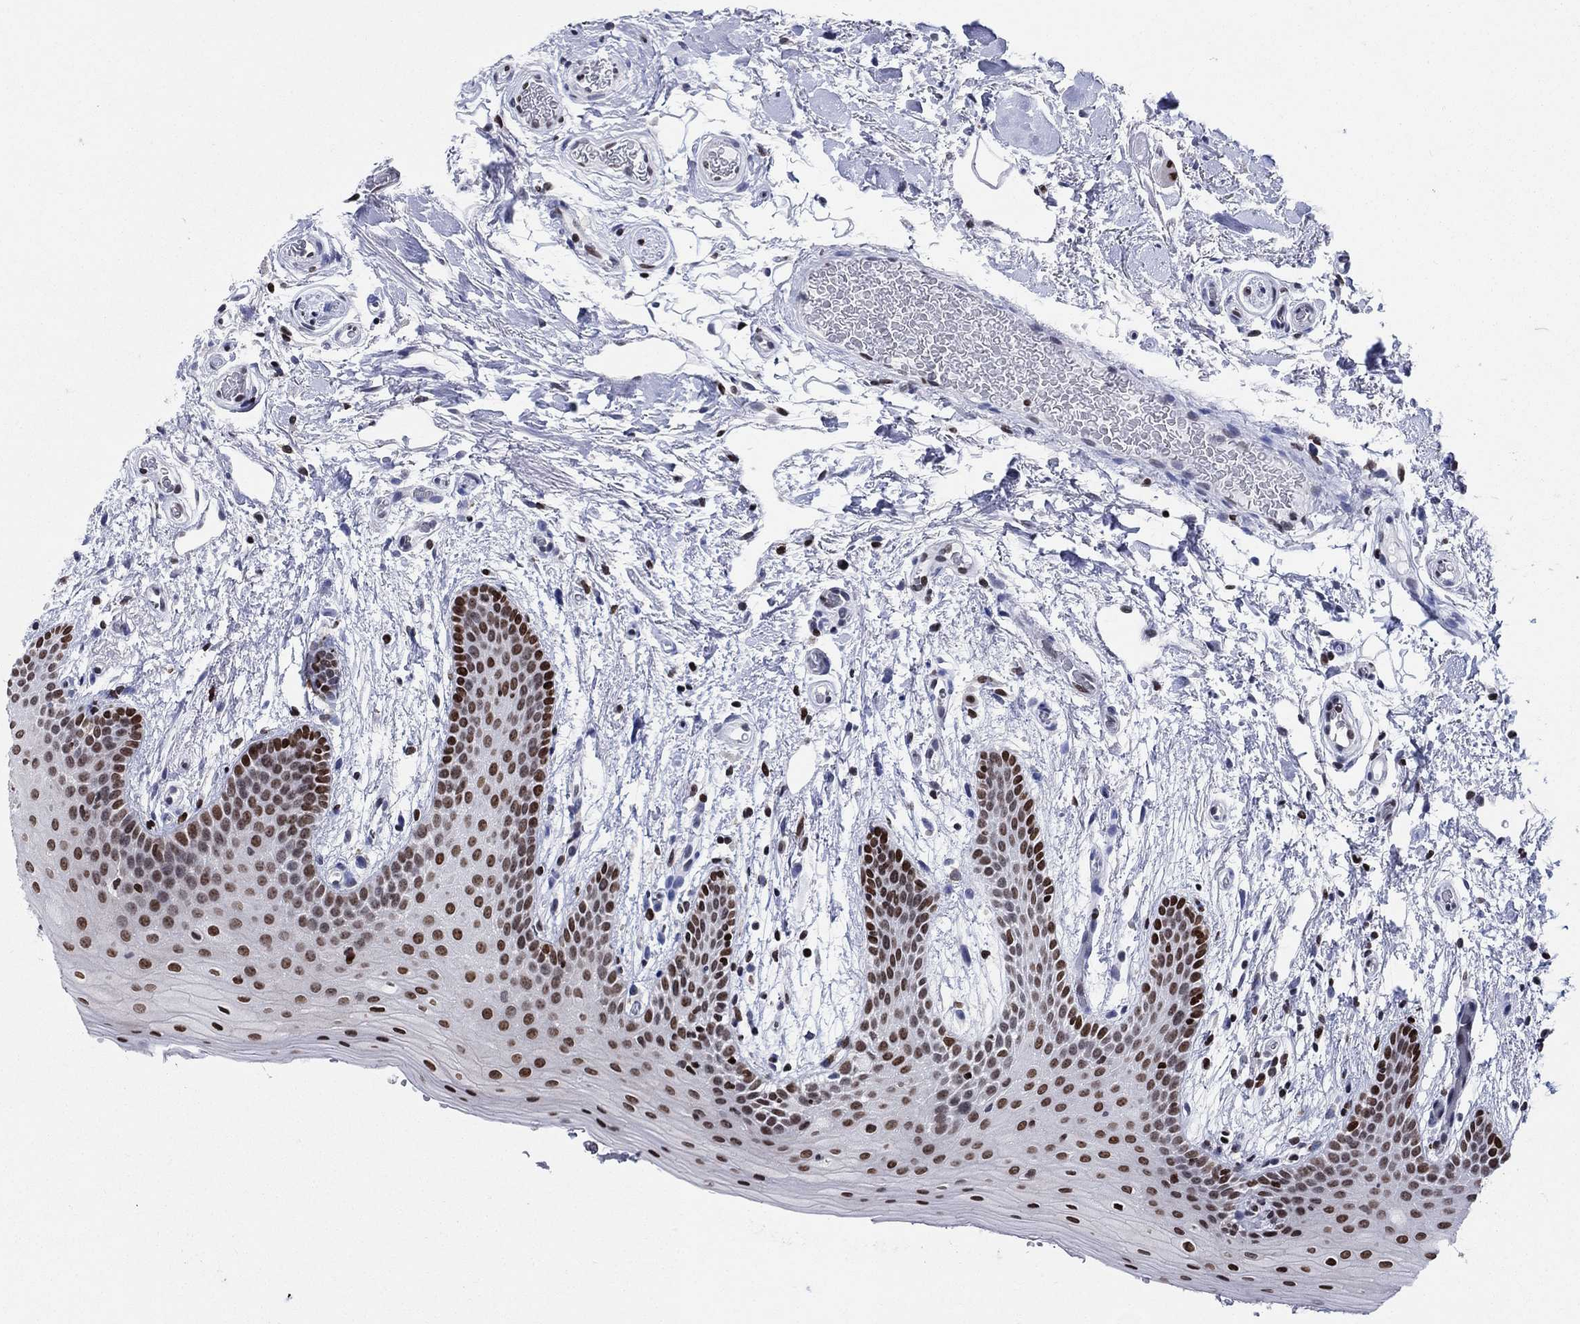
{"staining": {"intensity": "strong", "quantity": "25%-75%", "location": "nuclear"}, "tissue": "oral mucosa", "cell_type": "Squamous epithelial cells", "image_type": "normal", "snomed": [{"axis": "morphology", "description": "Normal tissue, NOS"}, {"axis": "topography", "description": "Oral tissue"}, {"axis": "topography", "description": "Tounge, NOS"}], "caption": "Oral mucosa stained for a protein (brown) exhibits strong nuclear positive positivity in approximately 25%-75% of squamous epithelial cells.", "gene": "HMGA1", "patient": {"sex": "female", "age": 86}}